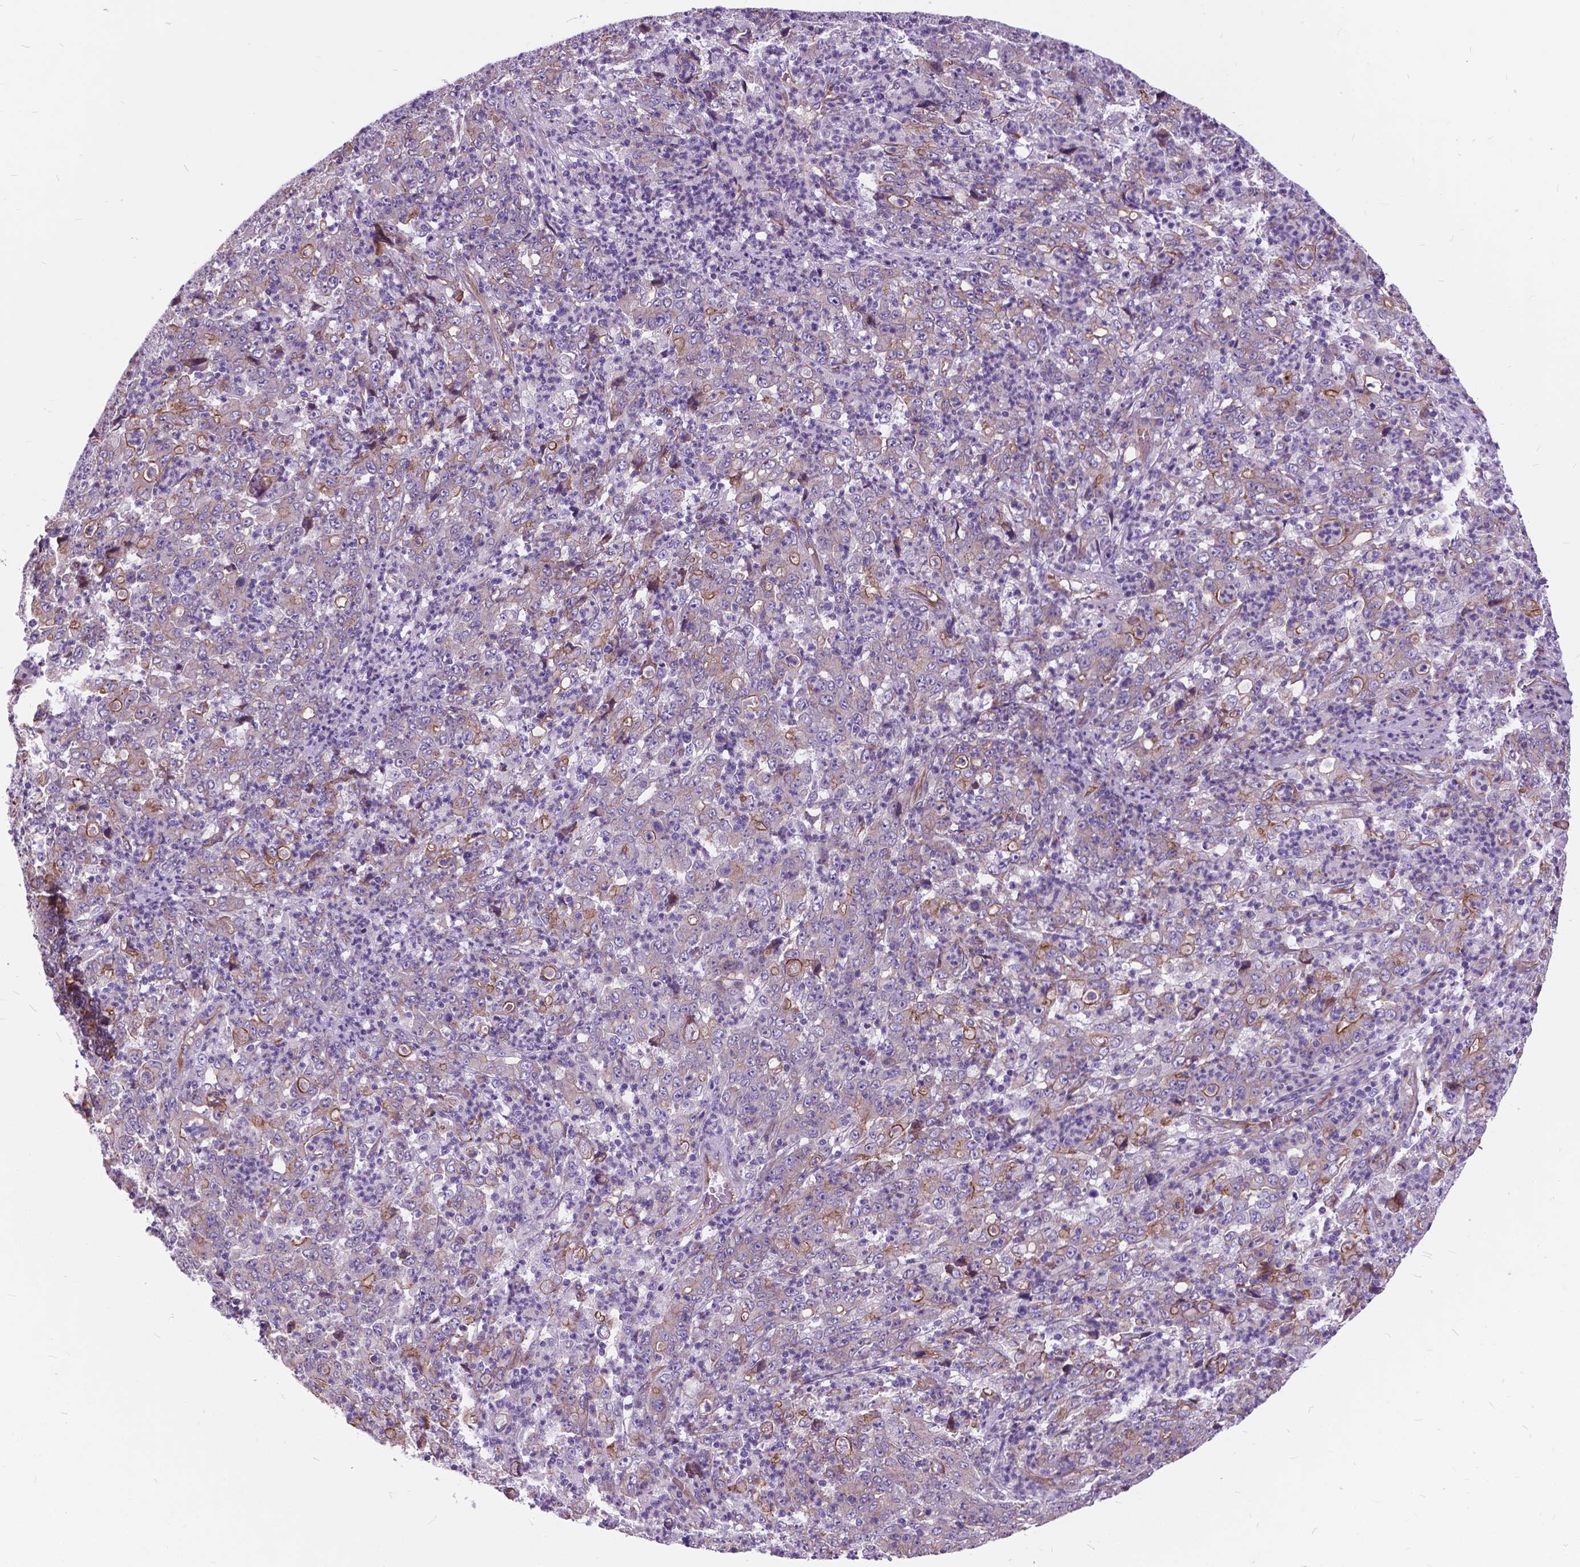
{"staining": {"intensity": "moderate", "quantity": "<25%", "location": "cytoplasmic/membranous"}, "tissue": "stomach cancer", "cell_type": "Tumor cells", "image_type": "cancer", "snomed": [{"axis": "morphology", "description": "Adenocarcinoma, NOS"}, {"axis": "topography", "description": "Stomach, lower"}], "caption": "DAB (3,3'-diaminobenzidine) immunohistochemical staining of adenocarcinoma (stomach) reveals moderate cytoplasmic/membranous protein positivity in approximately <25% of tumor cells.", "gene": "FLT4", "patient": {"sex": "female", "age": 71}}